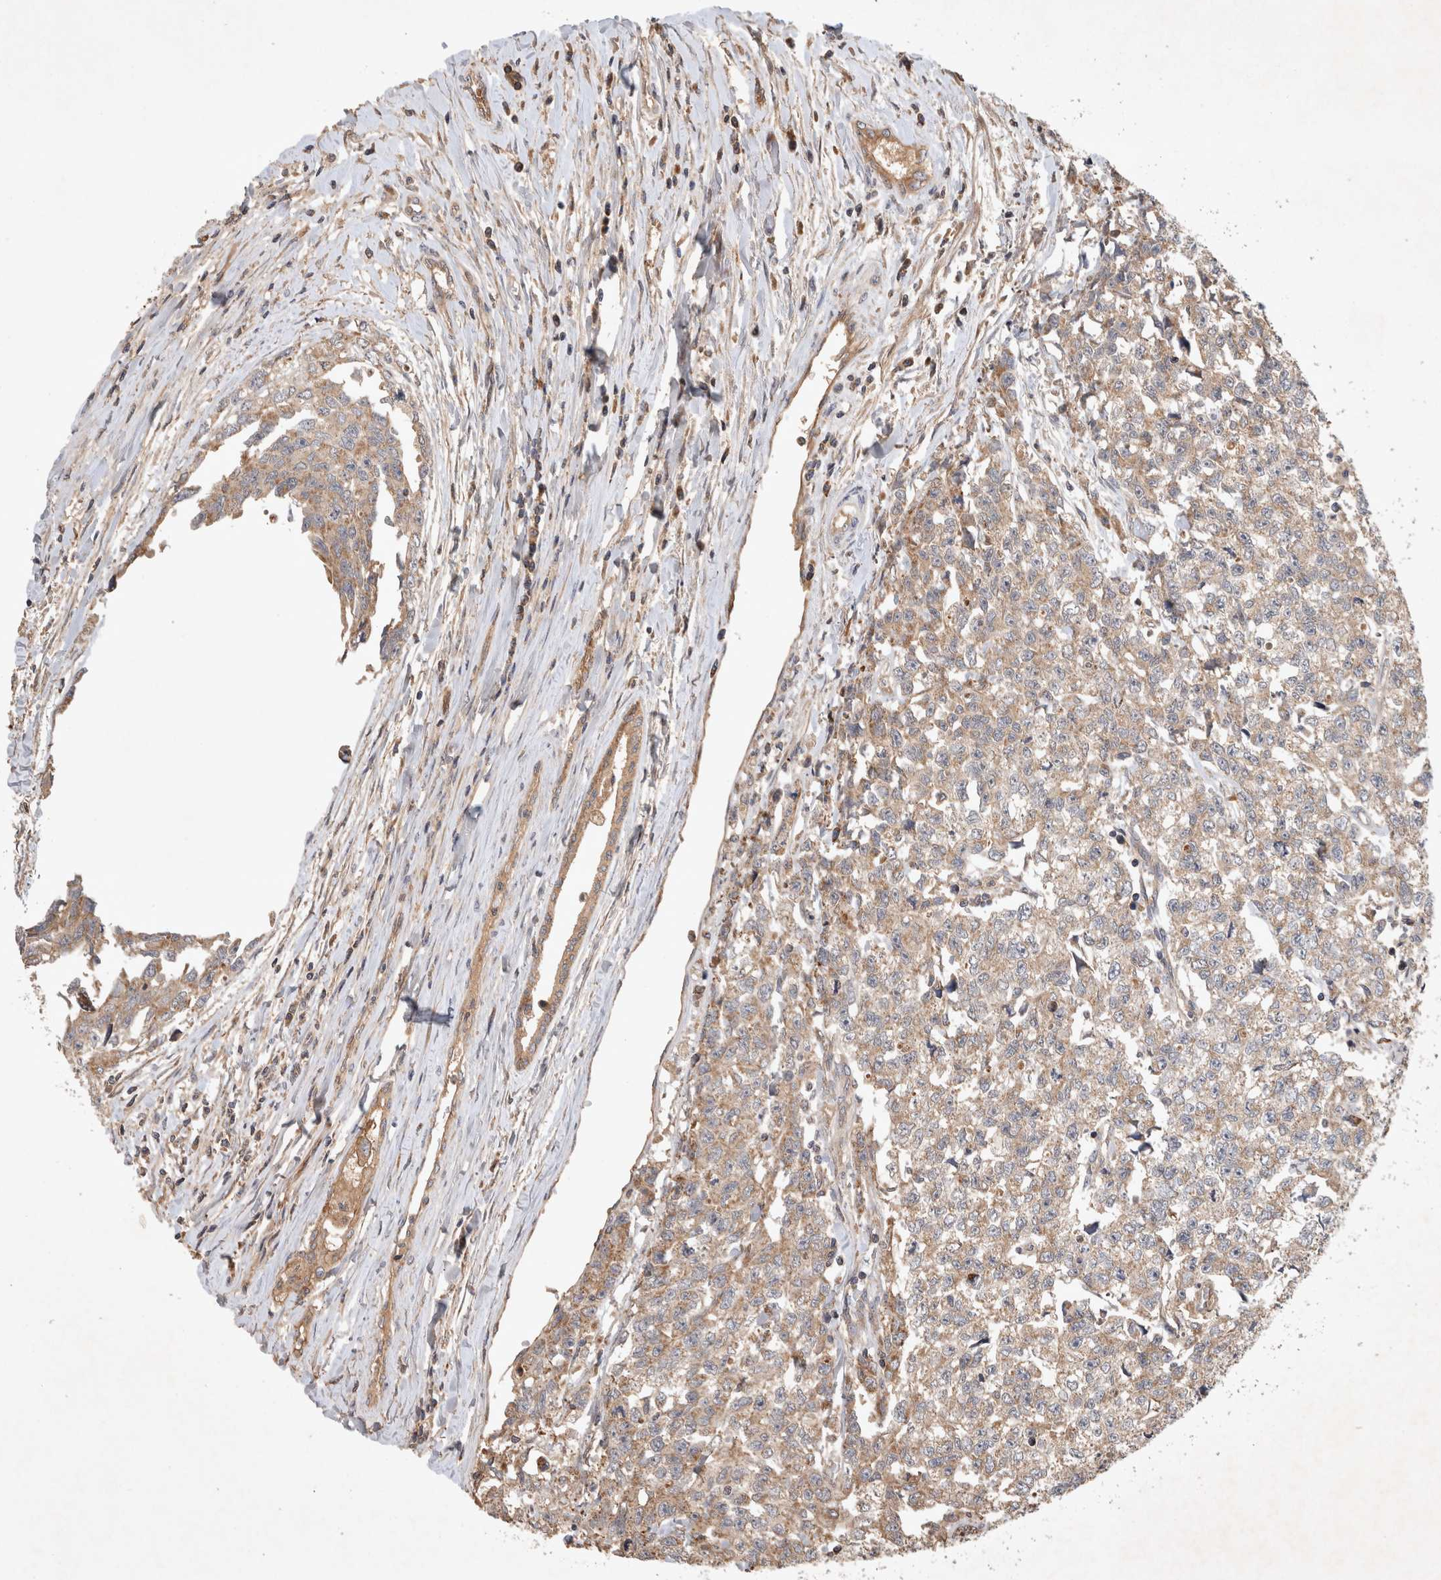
{"staining": {"intensity": "weak", "quantity": ">75%", "location": "cytoplasmic/membranous"}, "tissue": "testis cancer", "cell_type": "Tumor cells", "image_type": "cancer", "snomed": [{"axis": "morphology", "description": "Carcinoma, Embryonal, NOS"}, {"axis": "topography", "description": "Testis"}], "caption": "Protein staining reveals weak cytoplasmic/membranous staining in approximately >75% of tumor cells in testis cancer.", "gene": "SERAC1", "patient": {"sex": "male", "age": 28}}